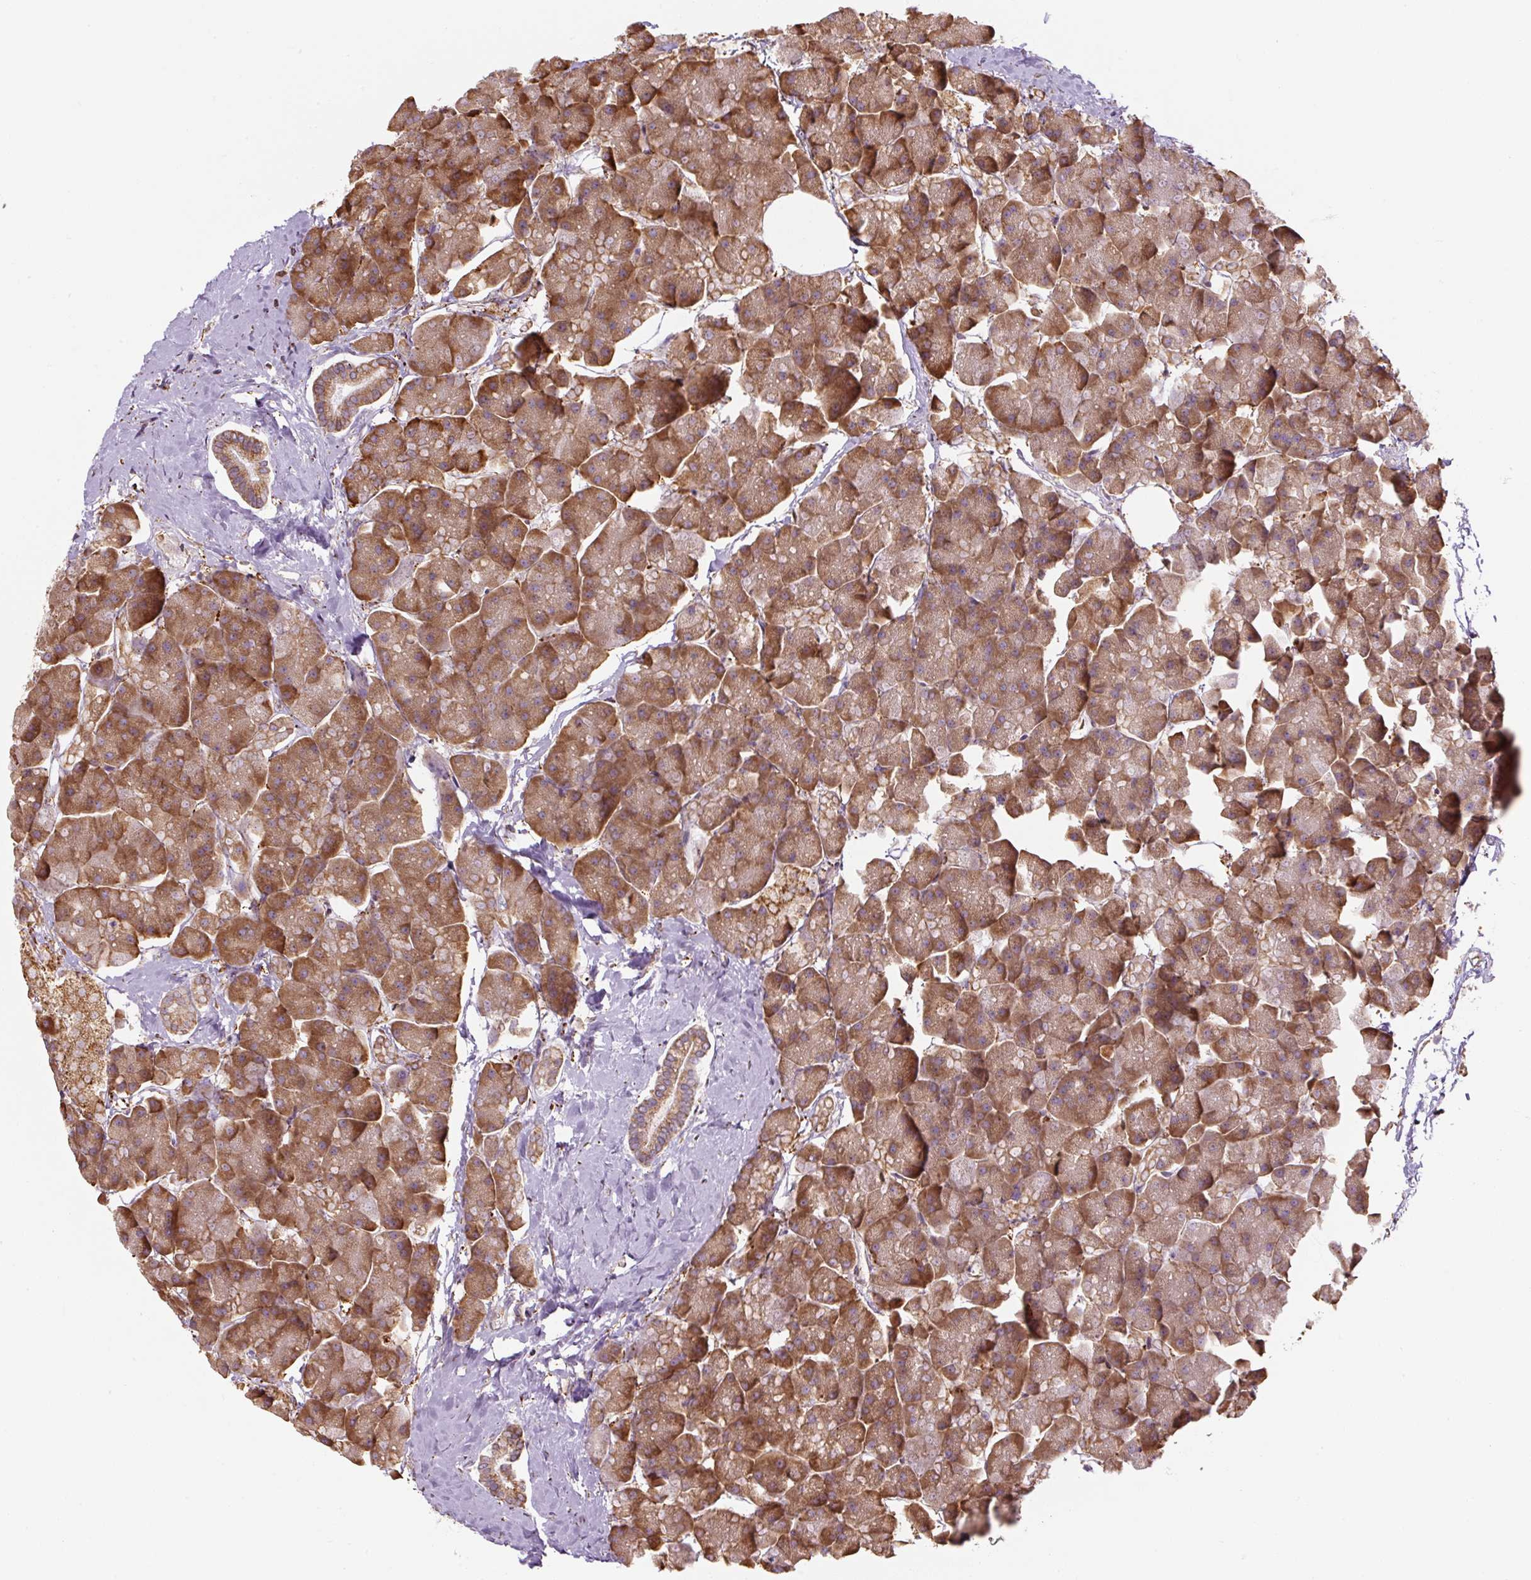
{"staining": {"intensity": "moderate", "quantity": ">75%", "location": "cytoplasmic/membranous"}, "tissue": "pancreas", "cell_type": "Exocrine glandular cells", "image_type": "normal", "snomed": [{"axis": "morphology", "description": "Normal tissue, NOS"}, {"axis": "topography", "description": "Pancreas"}, {"axis": "topography", "description": "Peripheral nerve tissue"}], "caption": "Unremarkable pancreas was stained to show a protein in brown. There is medium levels of moderate cytoplasmic/membranous staining in approximately >75% of exocrine glandular cells. The protein is stained brown, and the nuclei are stained in blue (DAB (3,3'-diaminobenzidine) IHC with brightfield microscopy, high magnification).", "gene": "PRKCSH", "patient": {"sex": "male", "age": 54}}